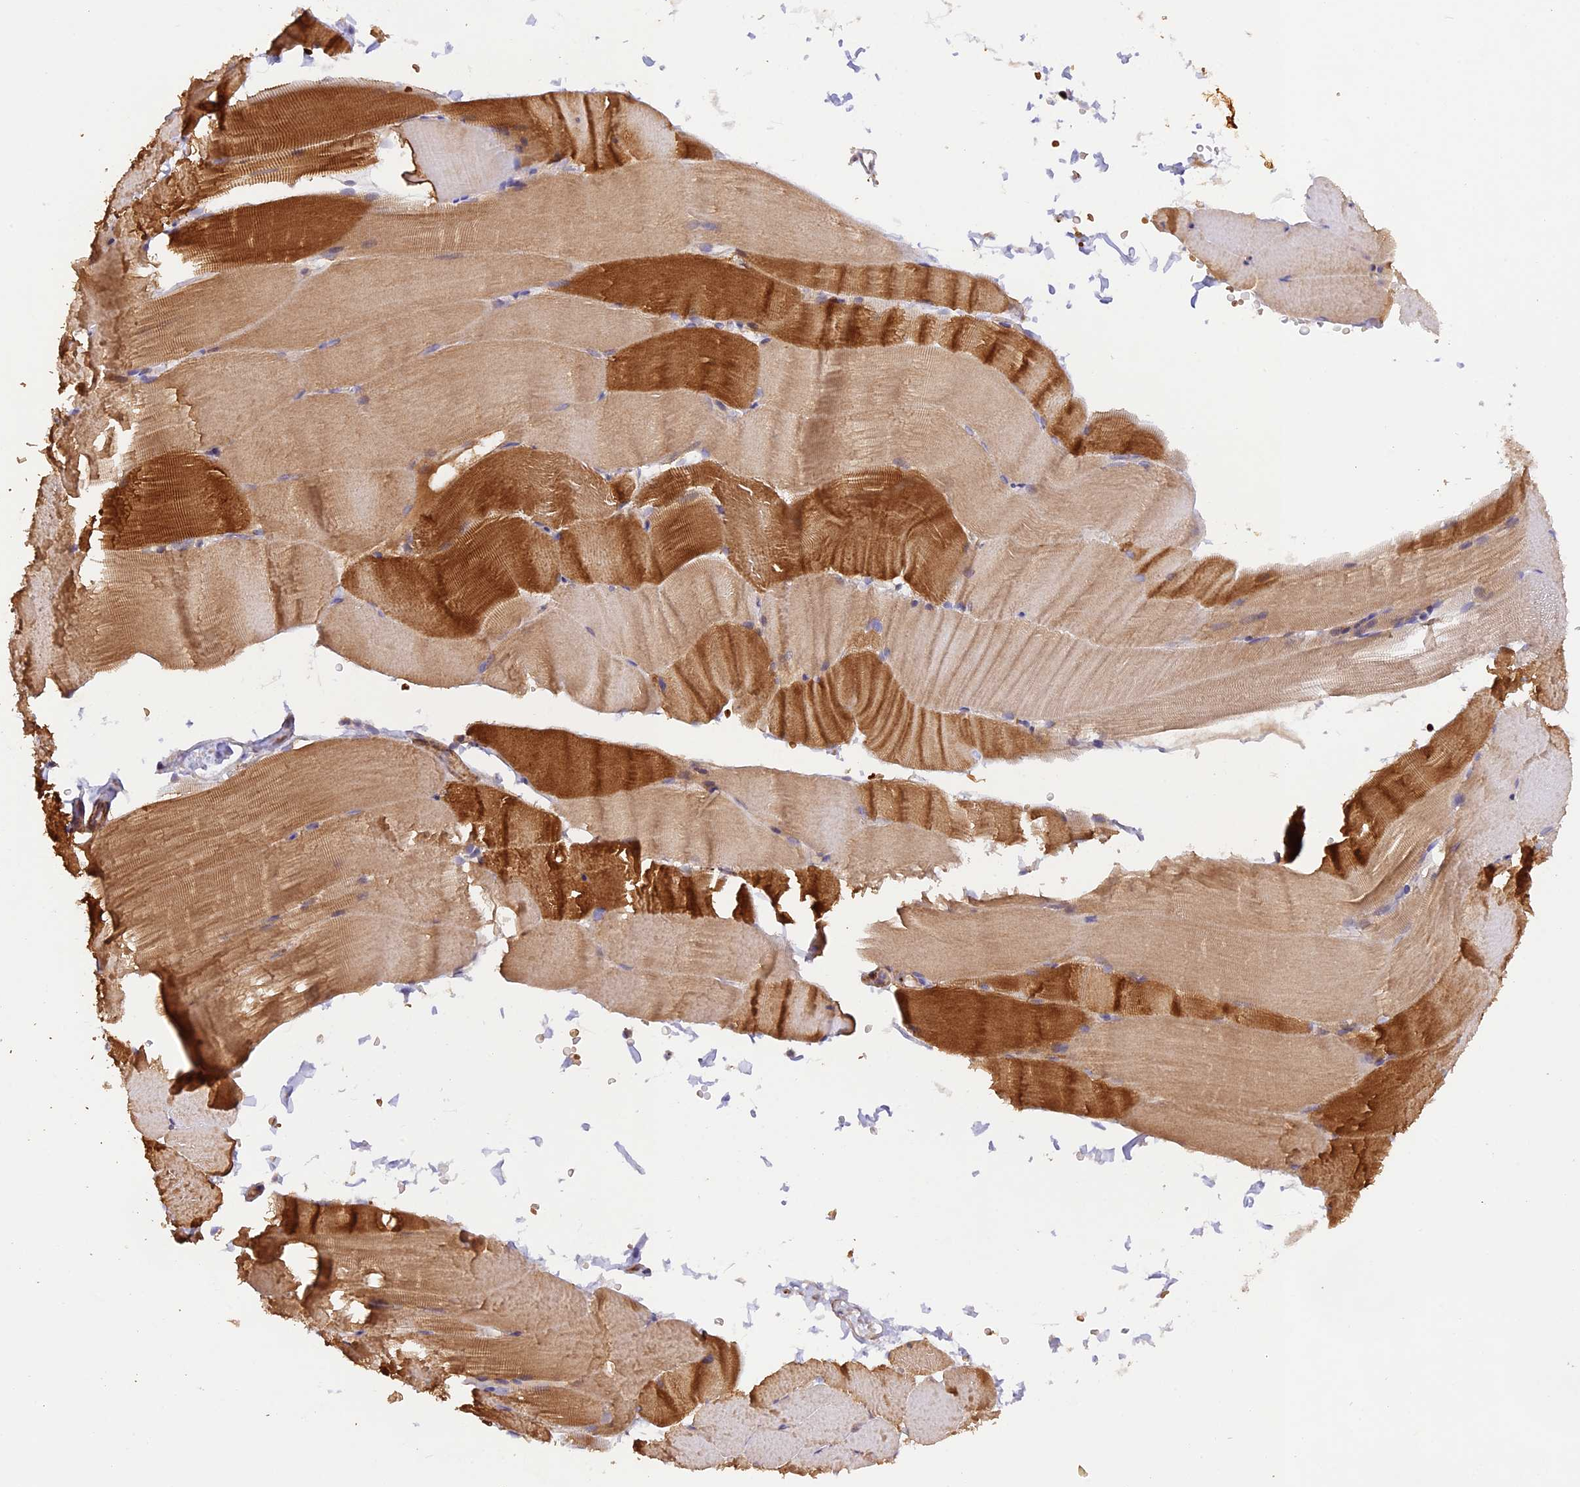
{"staining": {"intensity": "moderate", "quantity": ">75%", "location": "cytoplasmic/membranous"}, "tissue": "skeletal muscle", "cell_type": "Myocytes", "image_type": "normal", "snomed": [{"axis": "morphology", "description": "Normal tissue, NOS"}, {"axis": "topography", "description": "Skeletal muscle"}, {"axis": "topography", "description": "Parathyroid gland"}], "caption": "An image showing moderate cytoplasmic/membranous expression in about >75% of myocytes in unremarkable skeletal muscle, as visualized by brown immunohistochemical staining.", "gene": "WDFY4", "patient": {"sex": "female", "age": 37}}